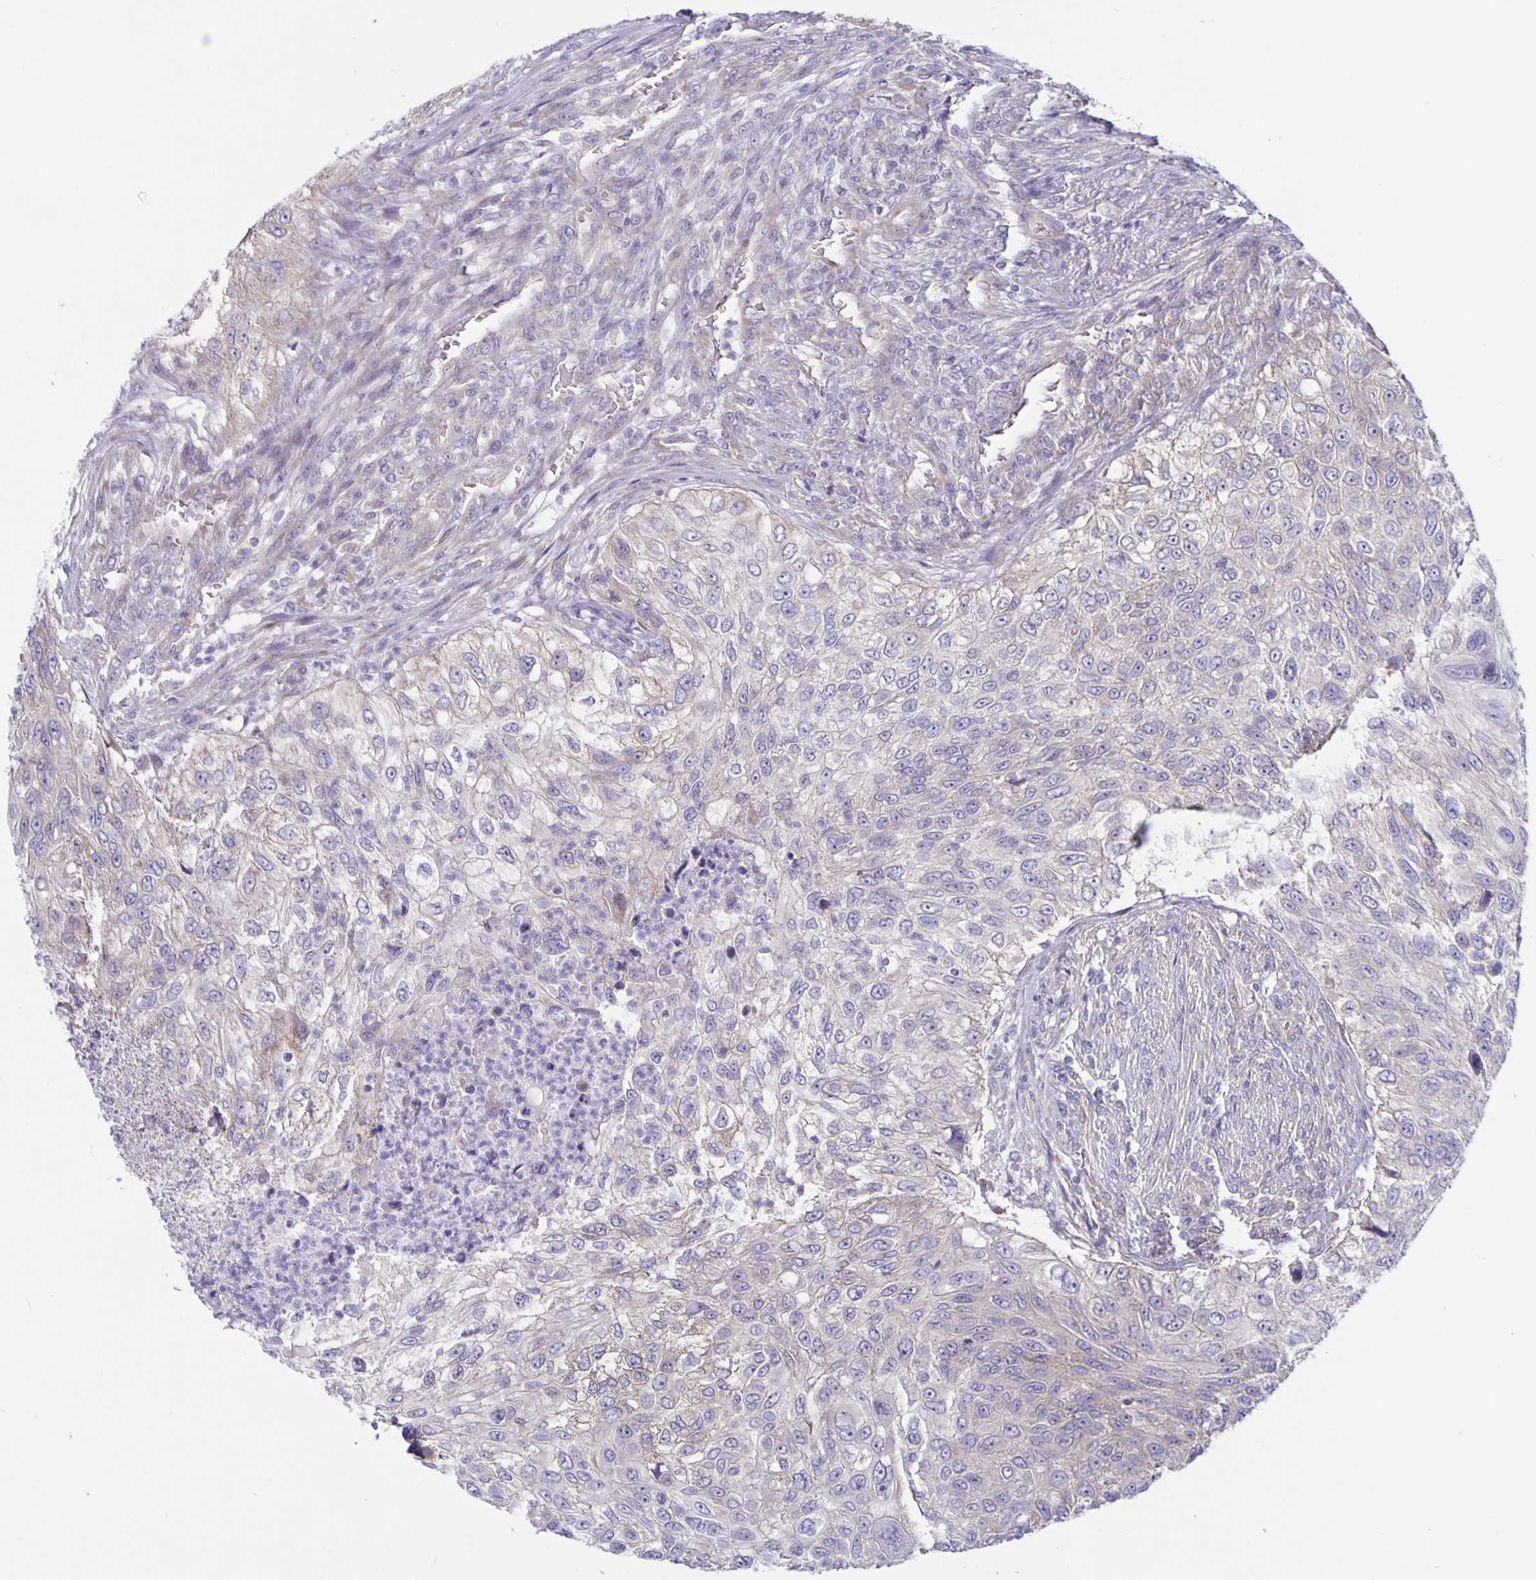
{"staining": {"intensity": "negative", "quantity": "none", "location": "none"}, "tissue": "urothelial cancer", "cell_type": "Tumor cells", "image_type": "cancer", "snomed": [{"axis": "morphology", "description": "Urothelial carcinoma, High grade"}, {"axis": "topography", "description": "Urinary bladder"}], "caption": "This micrograph is of urothelial carcinoma (high-grade) stained with IHC to label a protein in brown with the nuclei are counter-stained blue. There is no expression in tumor cells.", "gene": "PLCB3", "patient": {"sex": "female", "age": 60}}